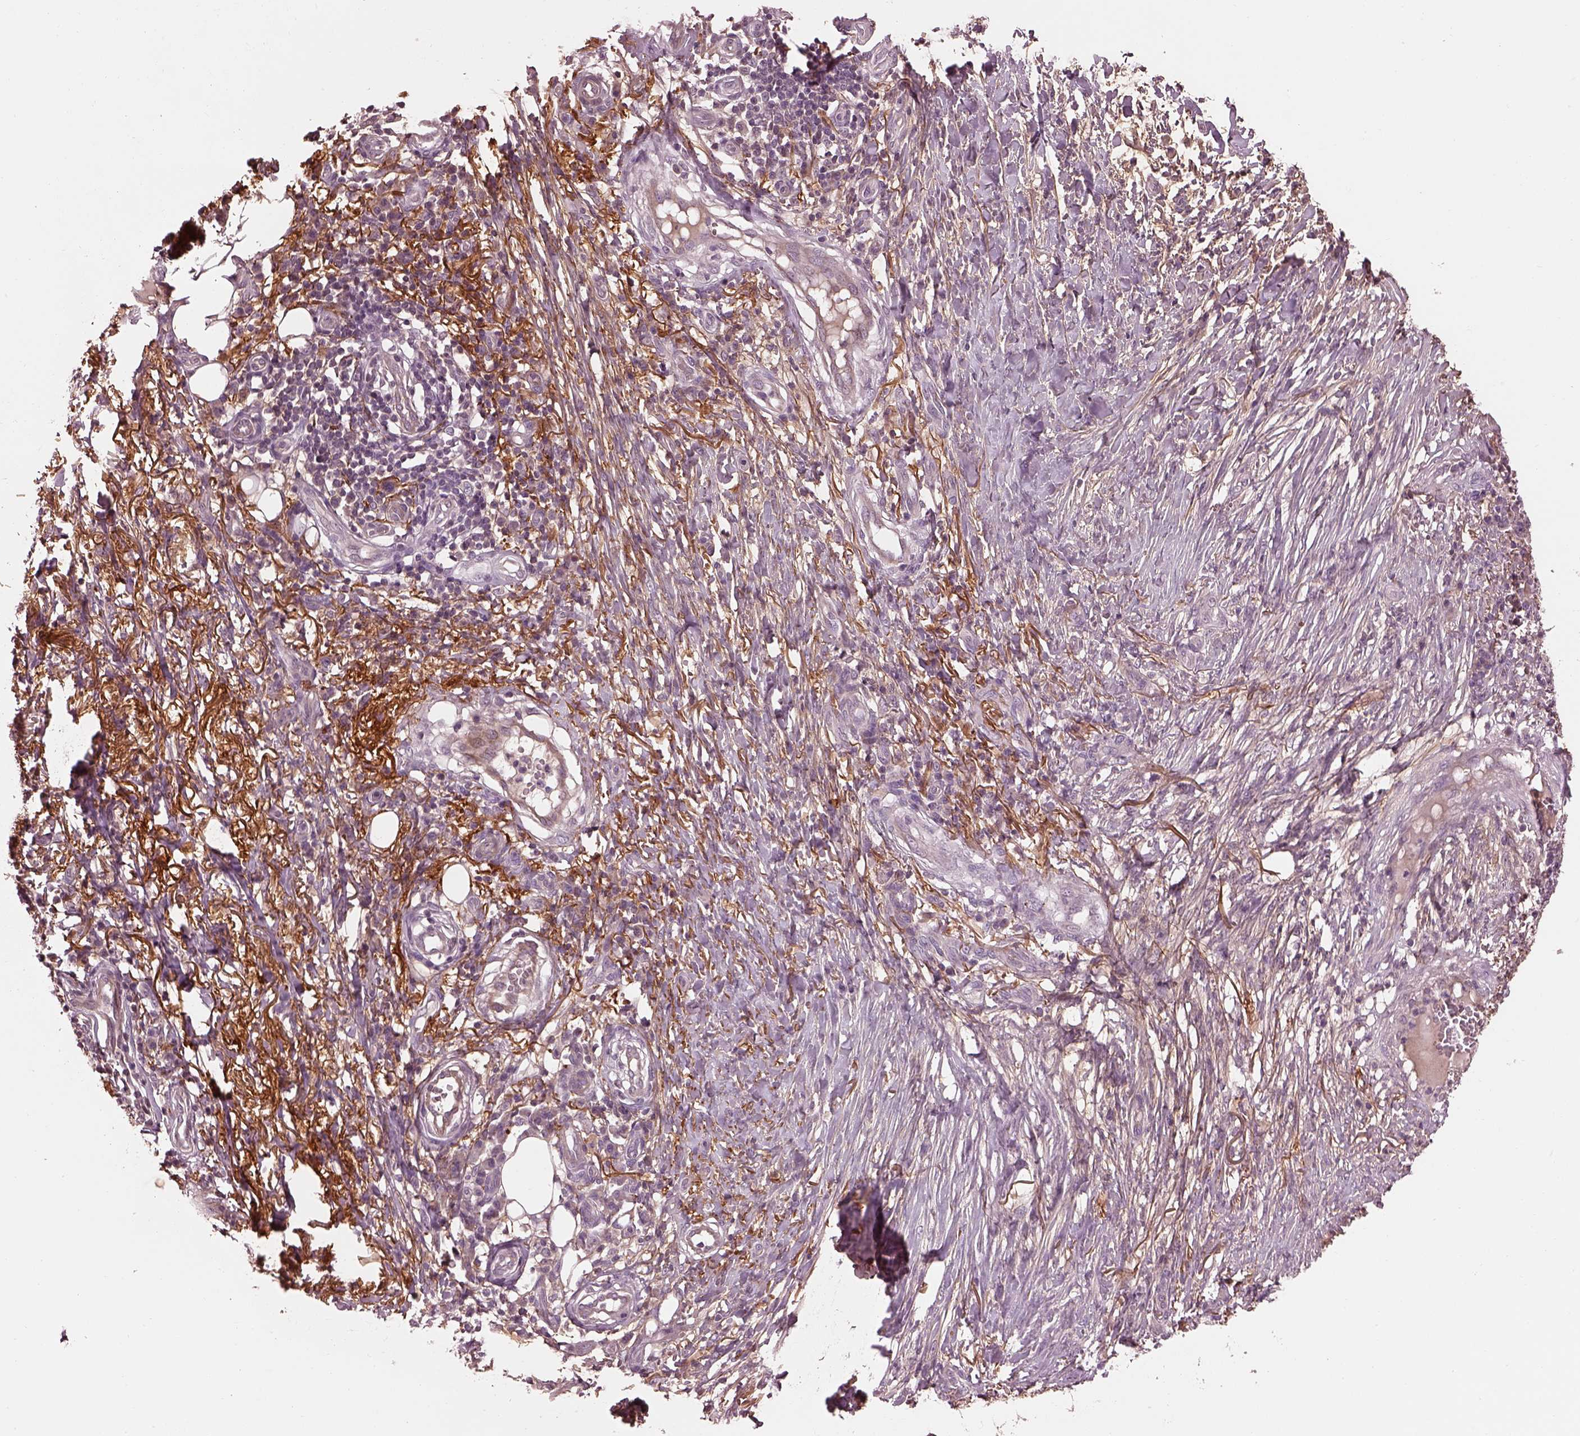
{"staining": {"intensity": "weak", "quantity": "25%-75%", "location": "cytoplasmic/membranous"}, "tissue": "skin cancer", "cell_type": "Tumor cells", "image_type": "cancer", "snomed": [{"axis": "morphology", "description": "Squamous cell carcinoma, NOS"}, {"axis": "topography", "description": "Skin"}], "caption": "An IHC histopathology image of tumor tissue is shown. Protein staining in brown labels weak cytoplasmic/membranous positivity in skin cancer within tumor cells.", "gene": "EFEMP1", "patient": {"sex": "male", "age": 70}}